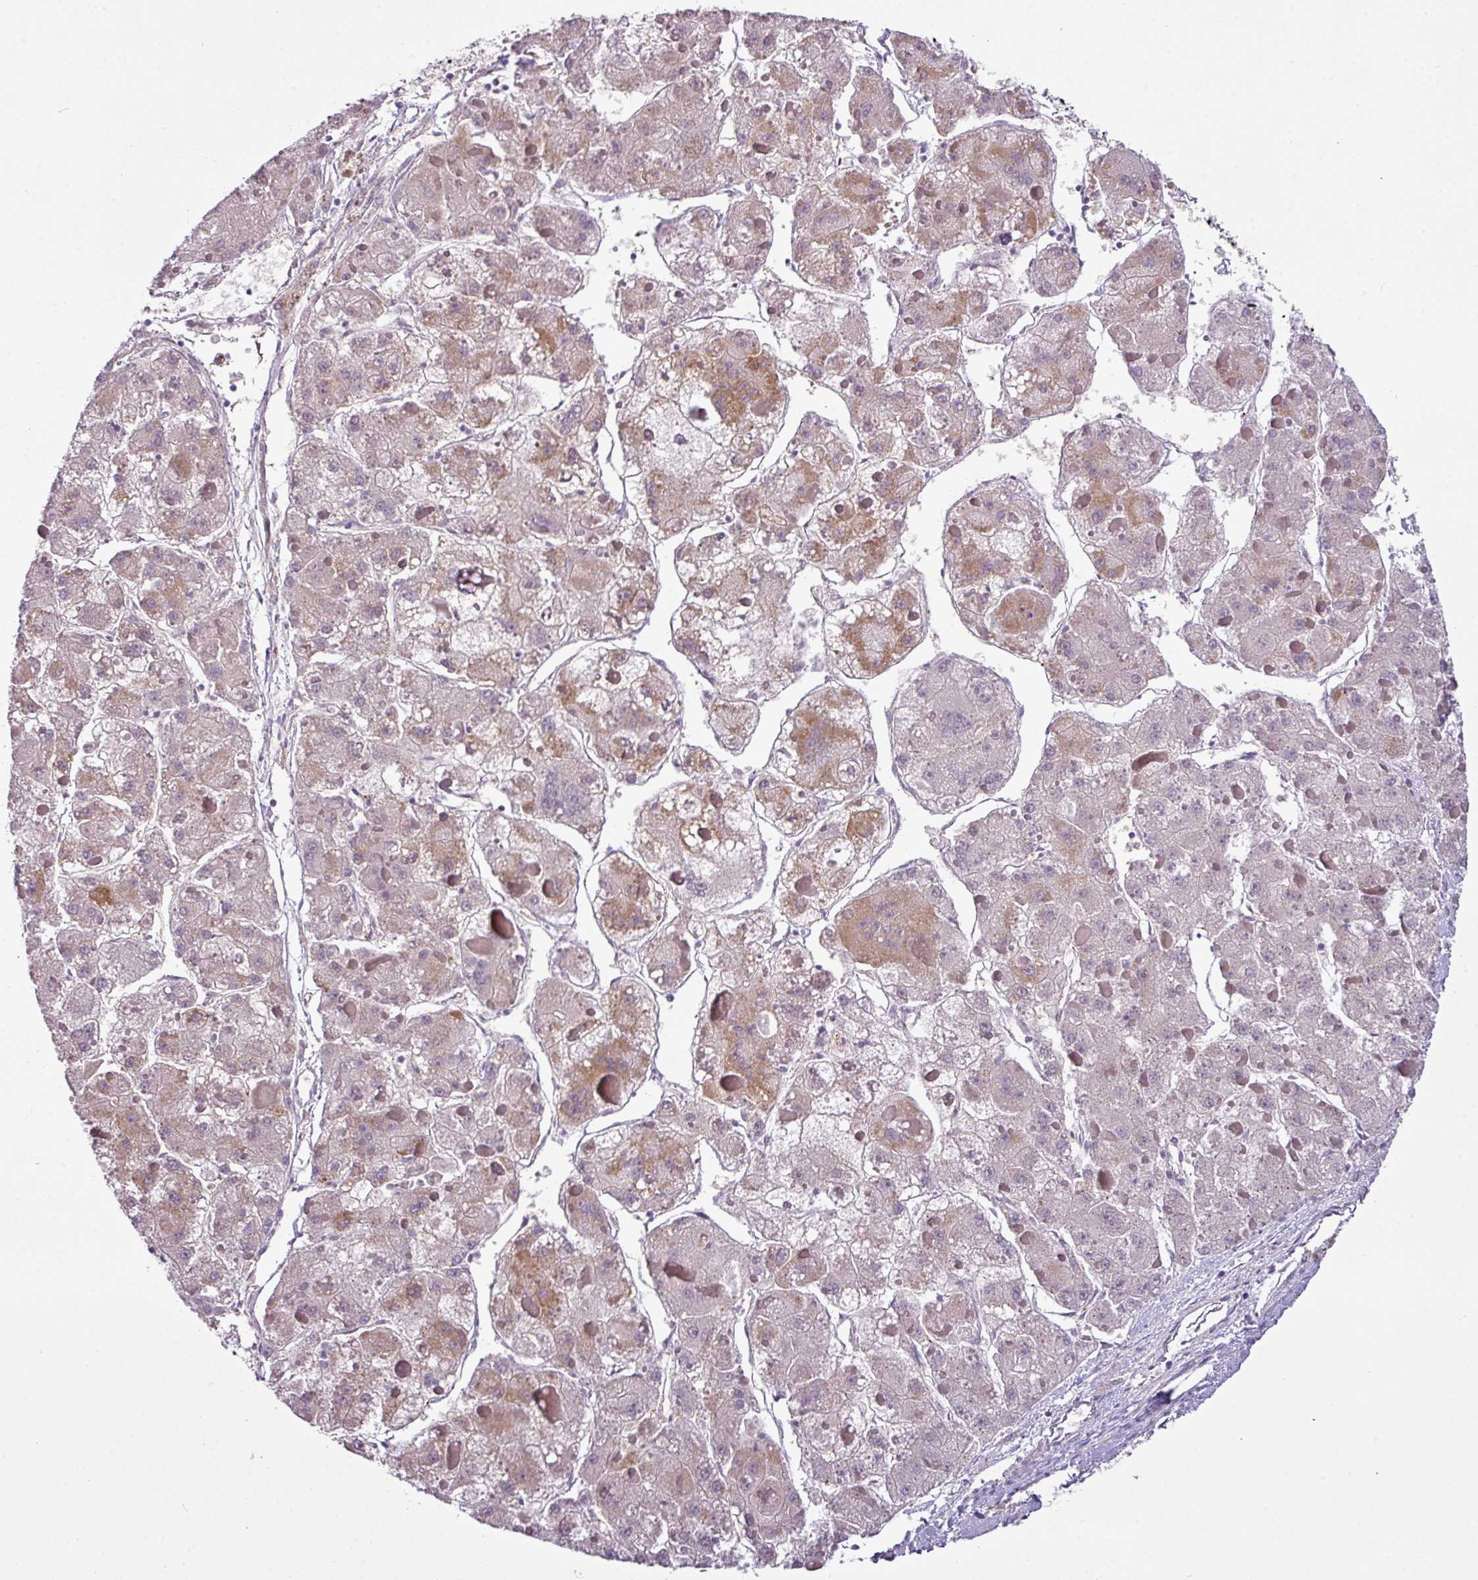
{"staining": {"intensity": "weak", "quantity": ">75%", "location": "cytoplasmic/membranous"}, "tissue": "liver cancer", "cell_type": "Tumor cells", "image_type": "cancer", "snomed": [{"axis": "morphology", "description": "Carcinoma, Hepatocellular, NOS"}, {"axis": "topography", "description": "Liver"}], "caption": "Brown immunohistochemical staining in human liver cancer shows weak cytoplasmic/membranous positivity in about >75% of tumor cells.", "gene": "TMEM178B", "patient": {"sex": "female", "age": 73}}